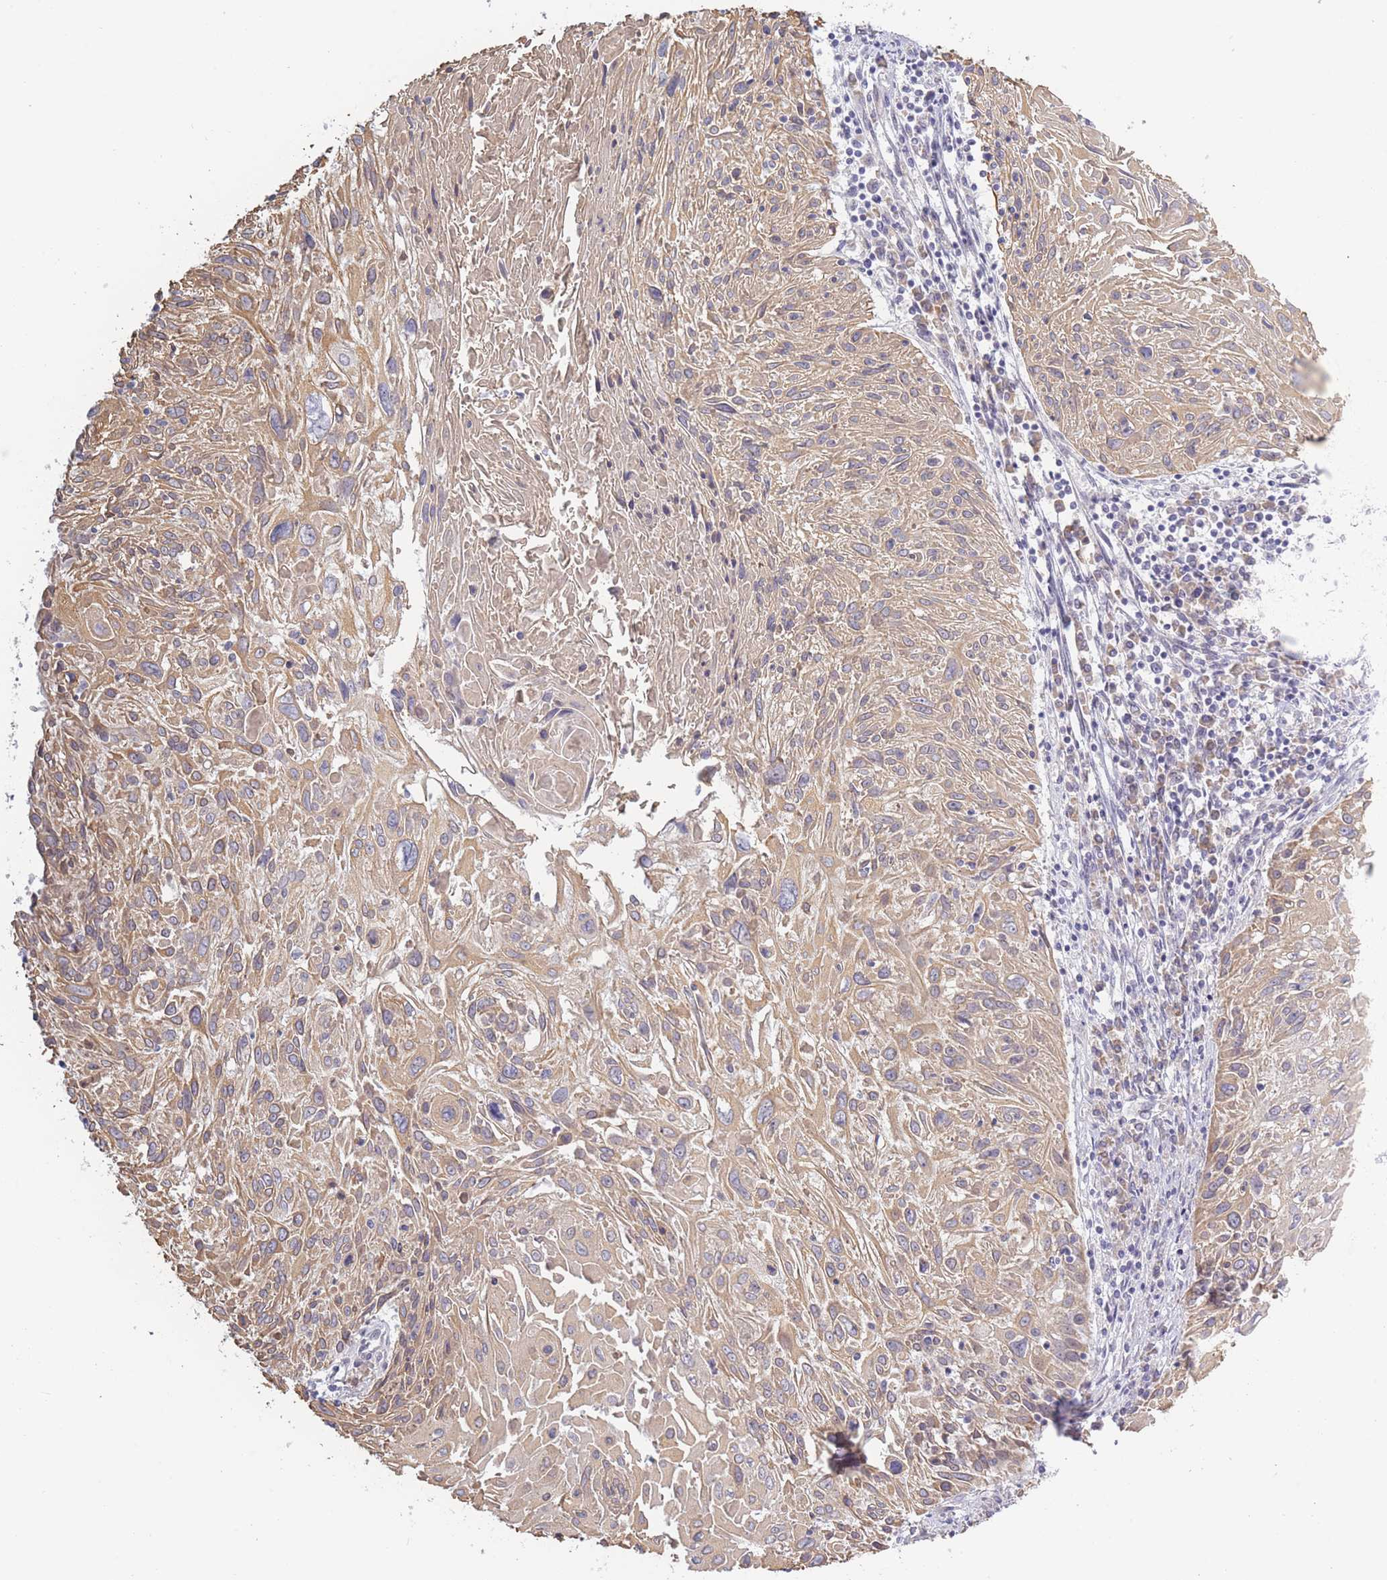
{"staining": {"intensity": "moderate", "quantity": "<25%", "location": "cytoplasmic/membranous"}, "tissue": "cervical cancer", "cell_type": "Tumor cells", "image_type": "cancer", "snomed": [{"axis": "morphology", "description": "Squamous cell carcinoma, NOS"}, {"axis": "topography", "description": "Cervix"}], "caption": "Human squamous cell carcinoma (cervical) stained with a protein marker demonstrates moderate staining in tumor cells.", "gene": "FAM227B", "patient": {"sex": "female", "age": 51}}